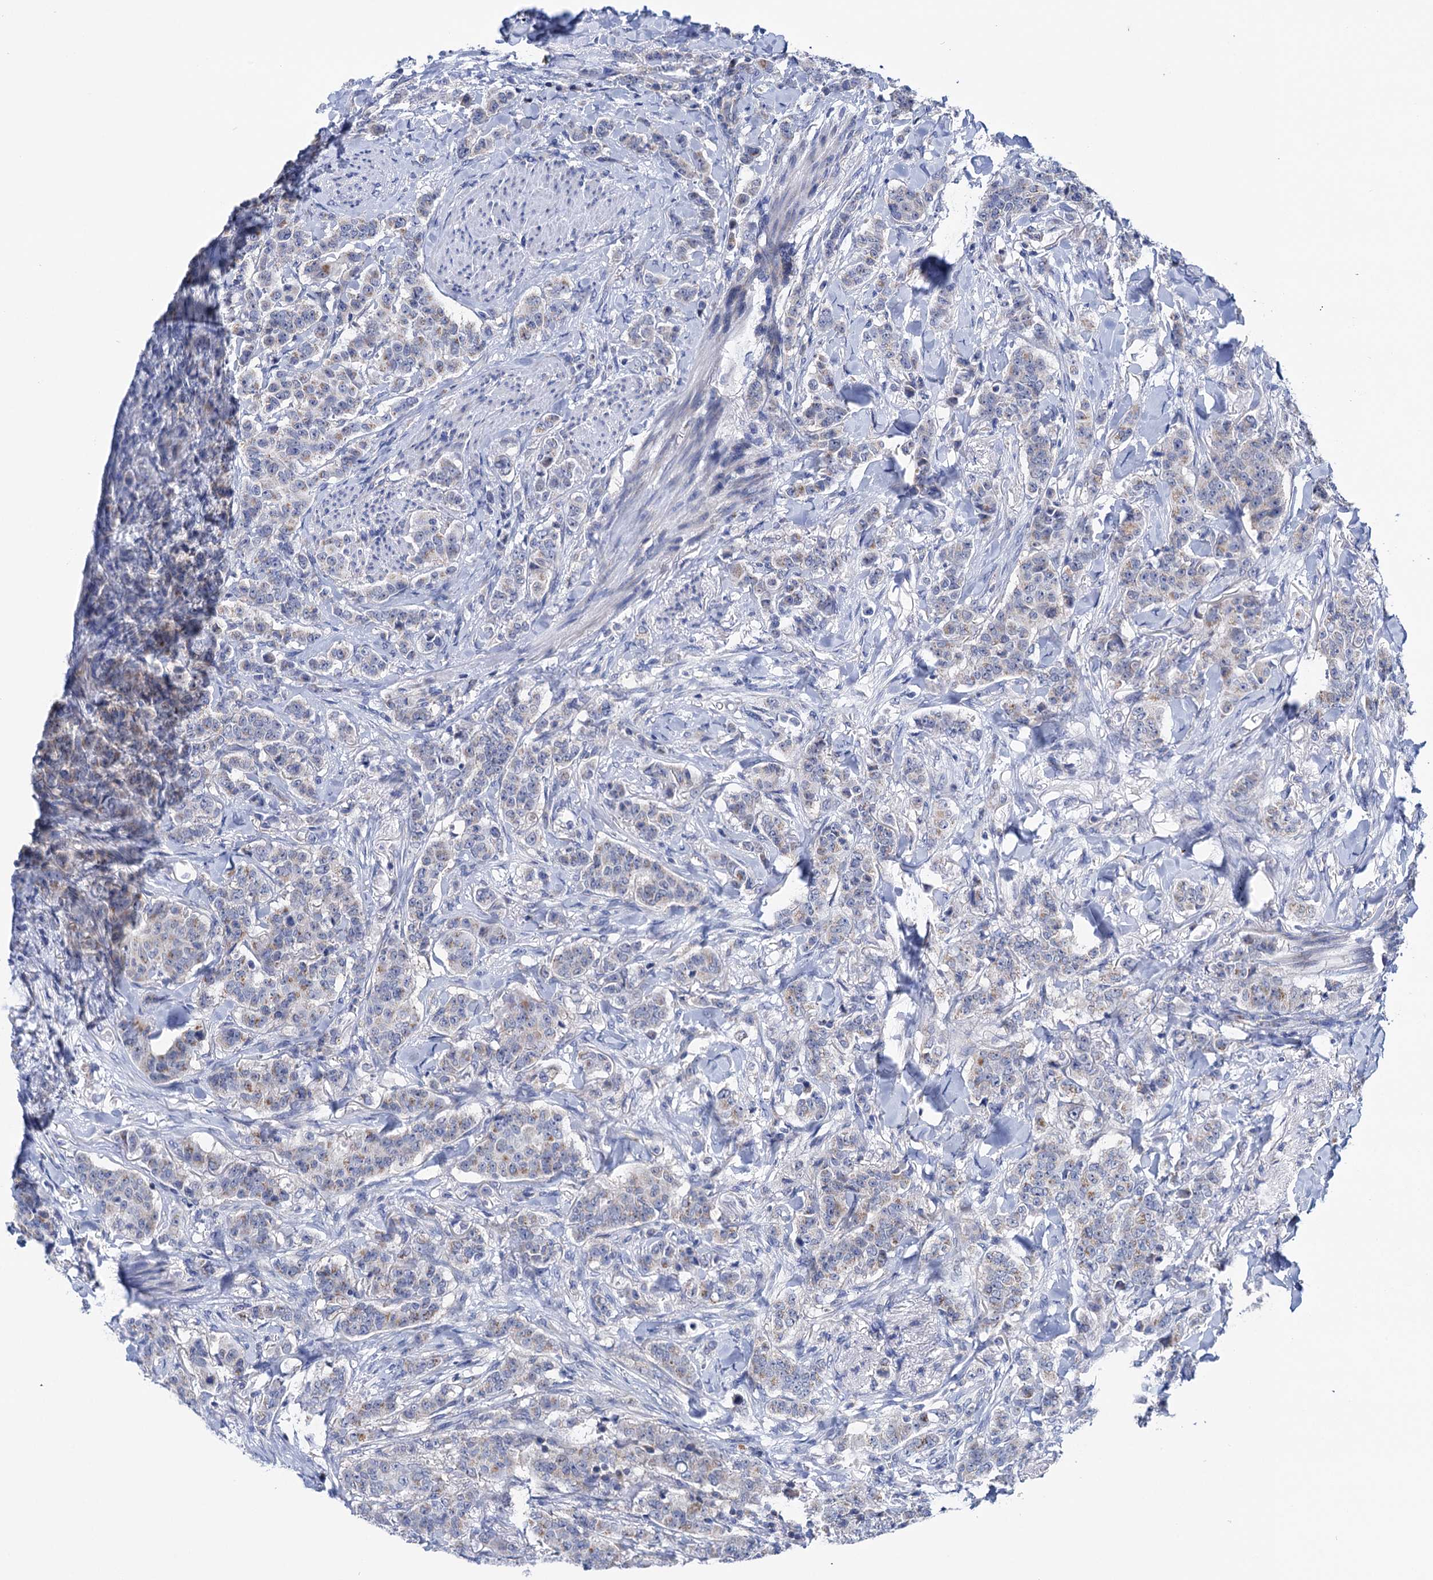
{"staining": {"intensity": "weak", "quantity": "<25%", "location": "cytoplasmic/membranous"}, "tissue": "breast cancer", "cell_type": "Tumor cells", "image_type": "cancer", "snomed": [{"axis": "morphology", "description": "Duct carcinoma"}, {"axis": "topography", "description": "Breast"}], "caption": "Breast infiltrating ductal carcinoma was stained to show a protein in brown. There is no significant positivity in tumor cells.", "gene": "SUCLA2", "patient": {"sex": "female", "age": 40}}